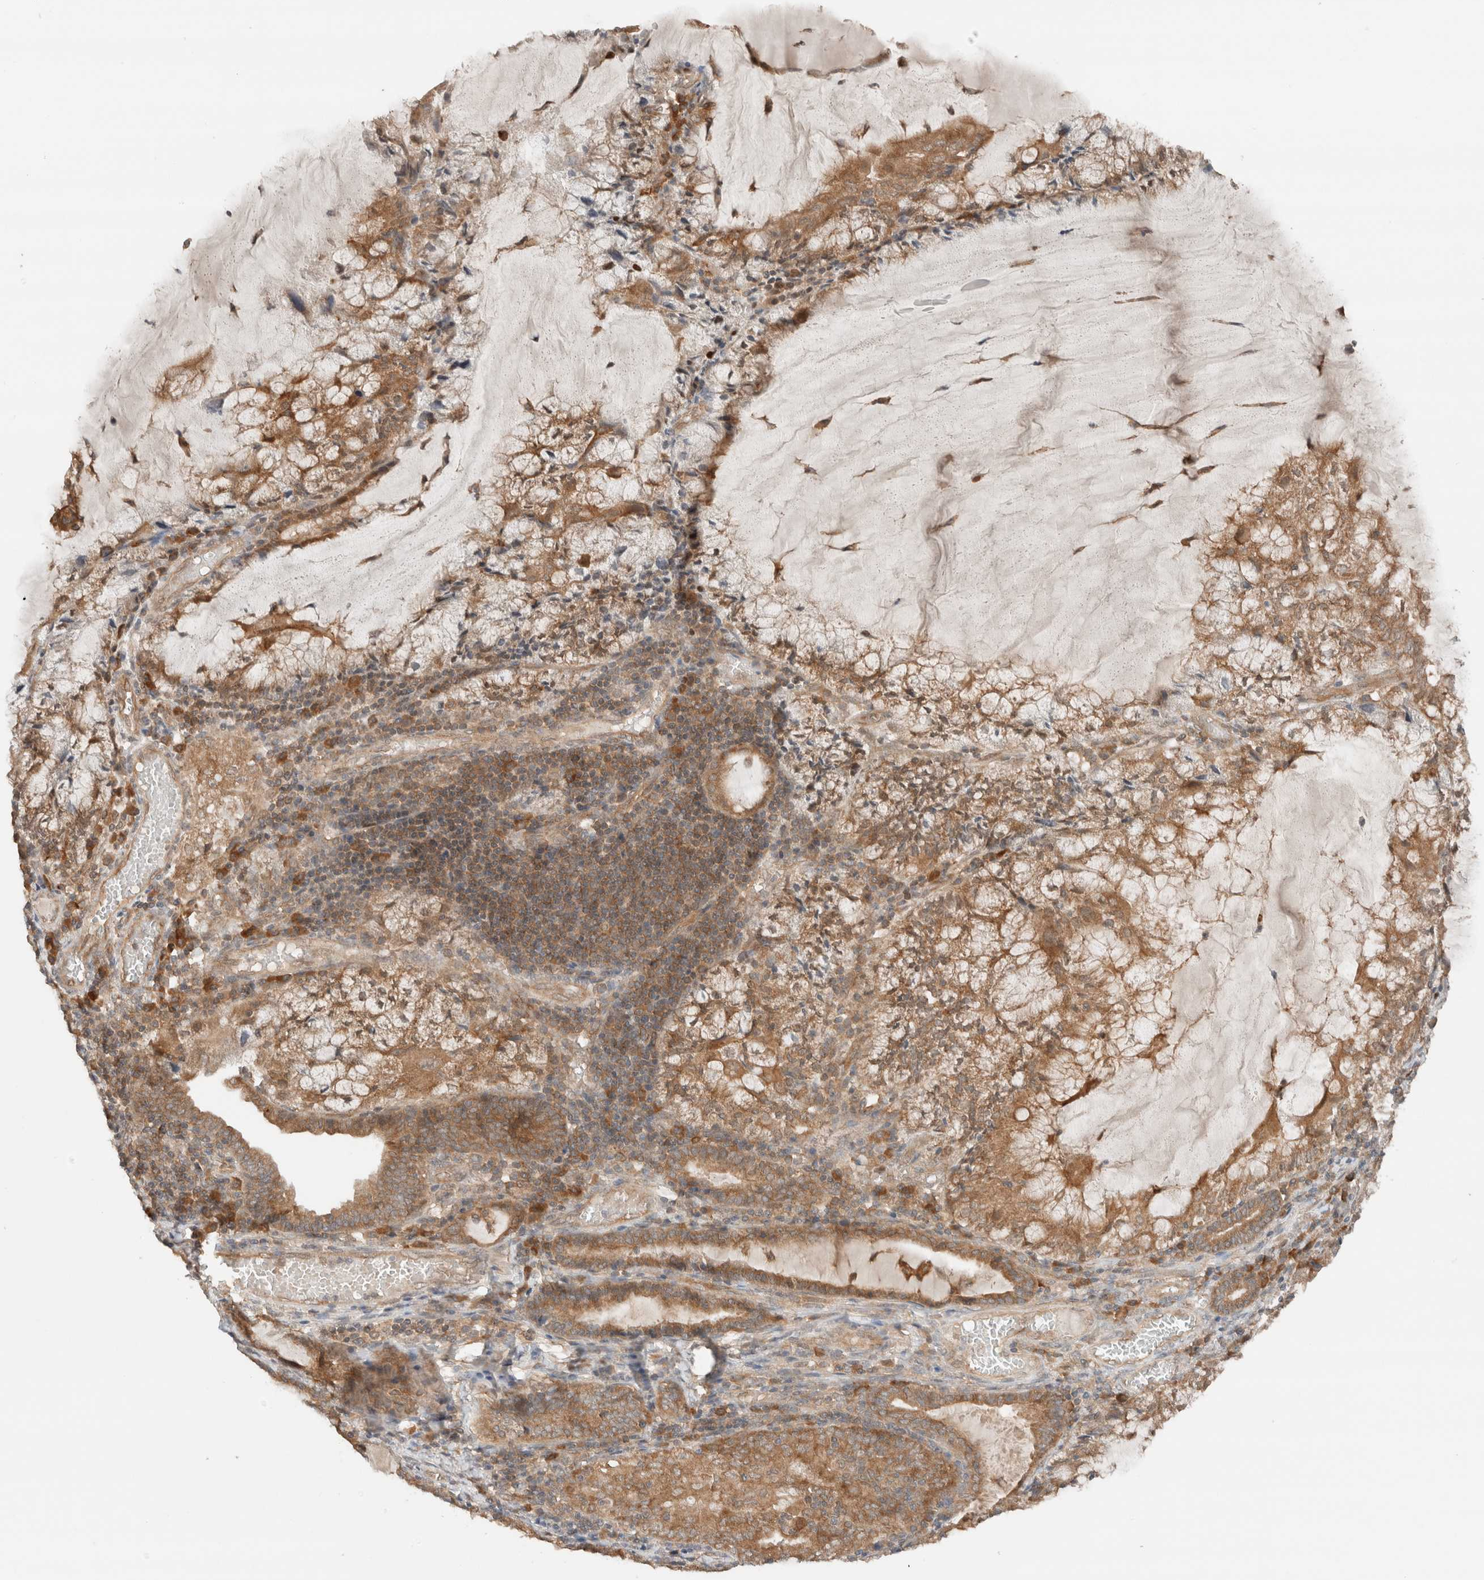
{"staining": {"intensity": "moderate", "quantity": ">75%", "location": "cytoplasmic/membranous"}, "tissue": "endometrial cancer", "cell_type": "Tumor cells", "image_type": "cancer", "snomed": [{"axis": "morphology", "description": "Adenocarcinoma, NOS"}, {"axis": "topography", "description": "Endometrium"}], "caption": "This micrograph displays endometrial cancer stained with immunohistochemistry (IHC) to label a protein in brown. The cytoplasmic/membranous of tumor cells show moderate positivity for the protein. Nuclei are counter-stained blue.", "gene": "ARFGEF2", "patient": {"sex": "female", "age": 81}}